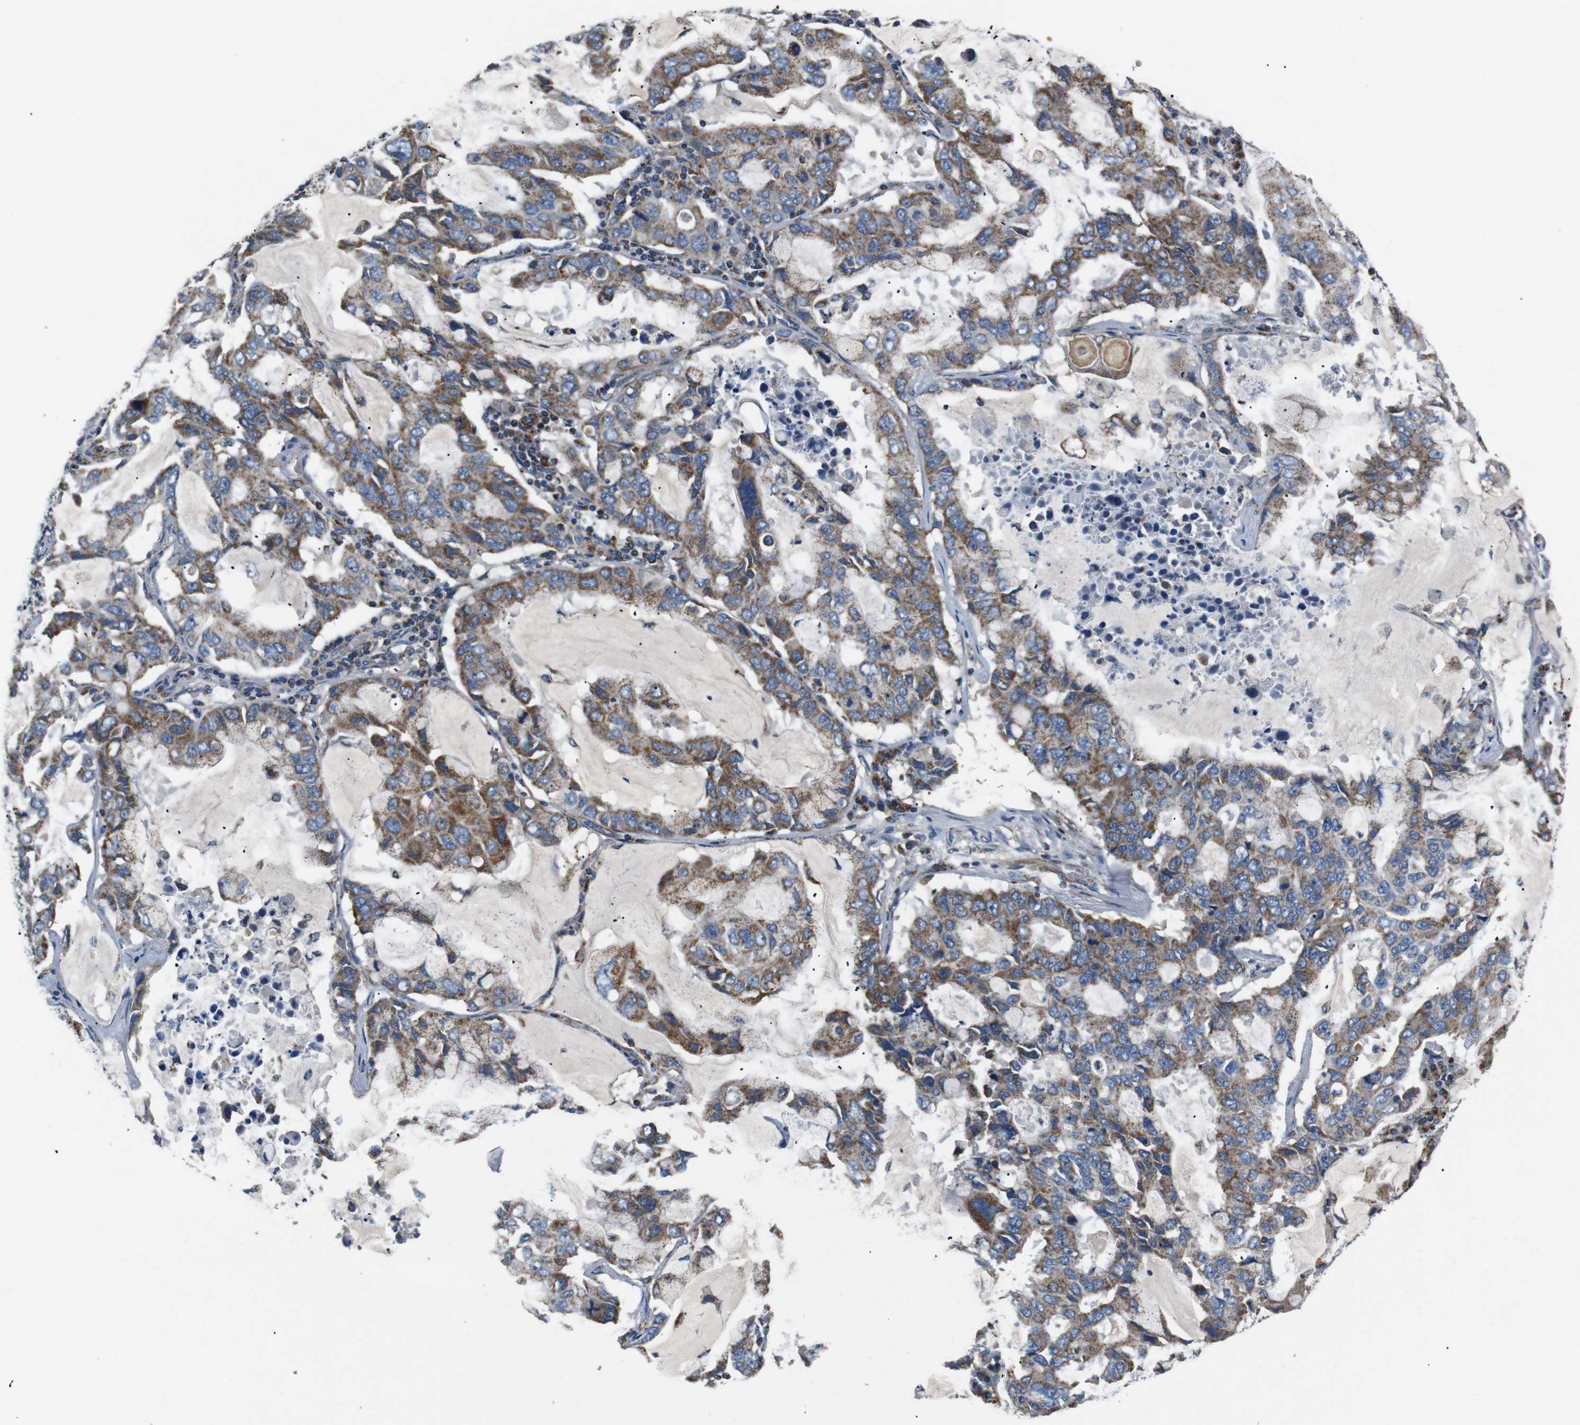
{"staining": {"intensity": "moderate", "quantity": ">75%", "location": "cytoplasmic/membranous"}, "tissue": "lung cancer", "cell_type": "Tumor cells", "image_type": "cancer", "snomed": [{"axis": "morphology", "description": "Adenocarcinoma, NOS"}, {"axis": "topography", "description": "Lung"}], "caption": "Lung cancer stained with DAB immunohistochemistry reveals medium levels of moderate cytoplasmic/membranous staining in approximately >75% of tumor cells.", "gene": "NETO2", "patient": {"sex": "male", "age": 64}}